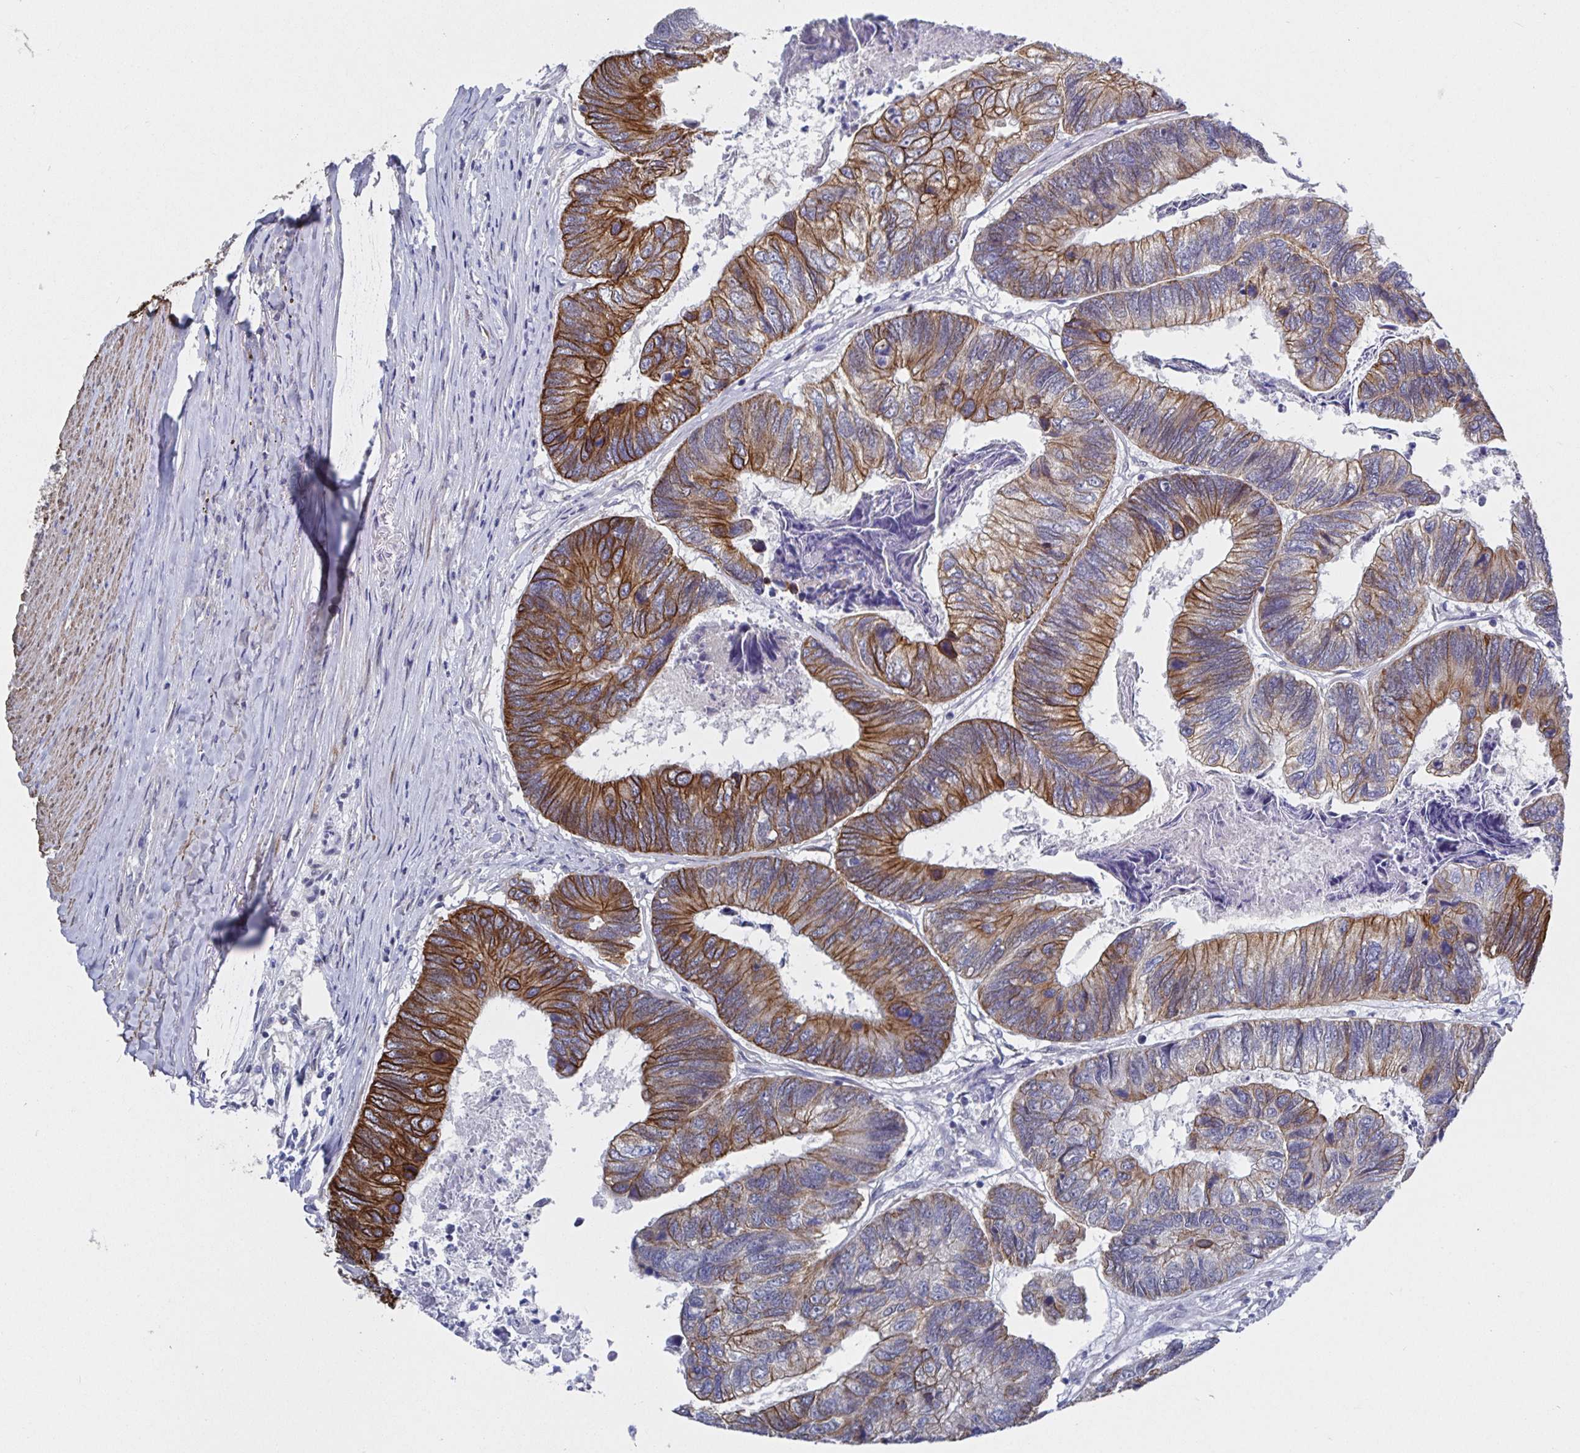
{"staining": {"intensity": "strong", "quantity": "25%-75%", "location": "cytoplasmic/membranous"}, "tissue": "colorectal cancer", "cell_type": "Tumor cells", "image_type": "cancer", "snomed": [{"axis": "morphology", "description": "Adenocarcinoma, NOS"}, {"axis": "topography", "description": "Colon"}], "caption": "DAB (3,3'-diaminobenzidine) immunohistochemical staining of colorectal cancer (adenocarcinoma) reveals strong cytoplasmic/membranous protein positivity in approximately 25%-75% of tumor cells.", "gene": "ZIK1", "patient": {"sex": "female", "age": 67}}